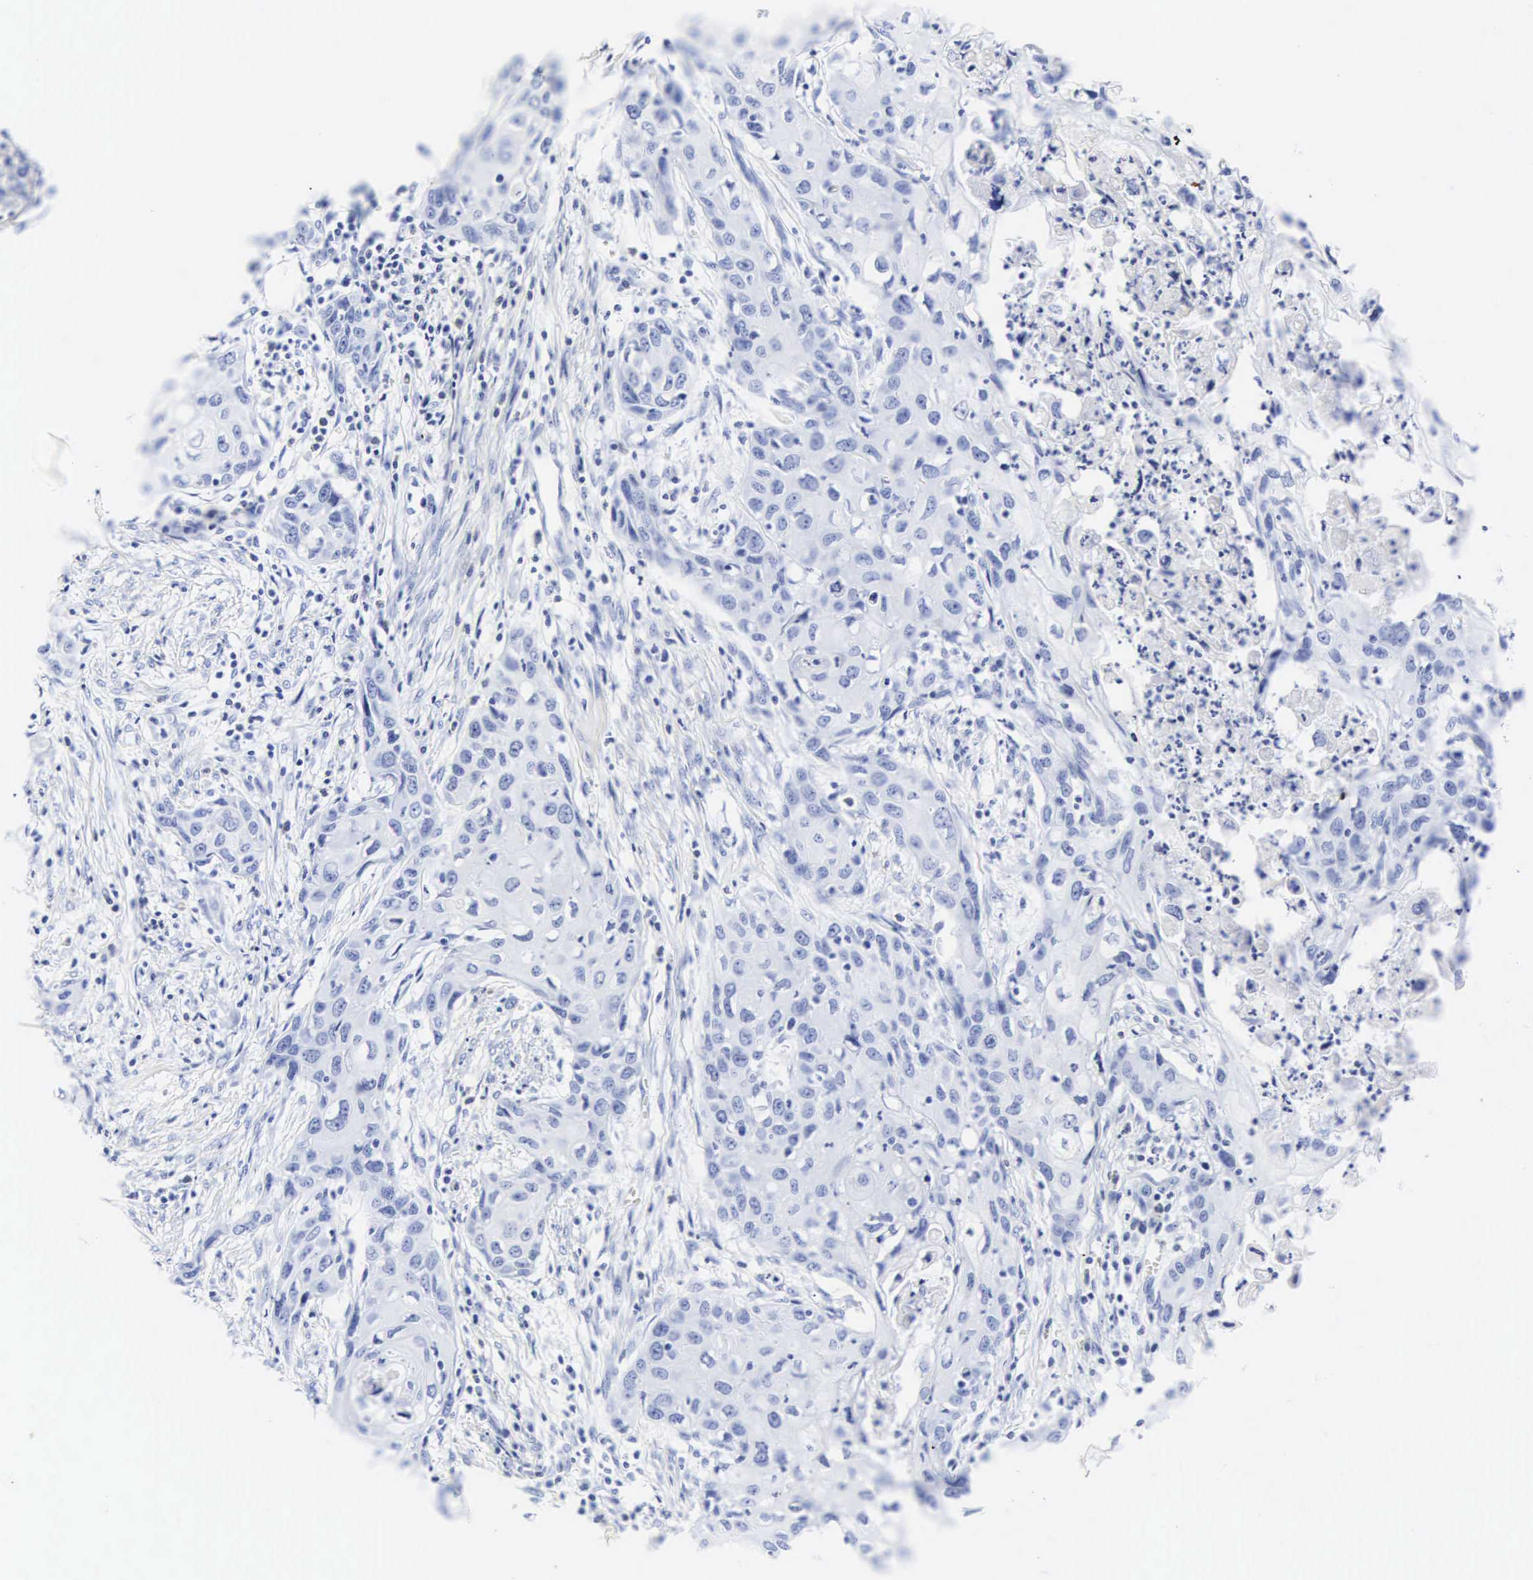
{"staining": {"intensity": "negative", "quantity": "none", "location": "none"}, "tissue": "urothelial cancer", "cell_type": "Tumor cells", "image_type": "cancer", "snomed": [{"axis": "morphology", "description": "Urothelial carcinoma, High grade"}, {"axis": "topography", "description": "Urinary bladder"}], "caption": "High-grade urothelial carcinoma stained for a protein using IHC reveals no staining tumor cells.", "gene": "CGB3", "patient": {"sex": "male", "age": 54}}